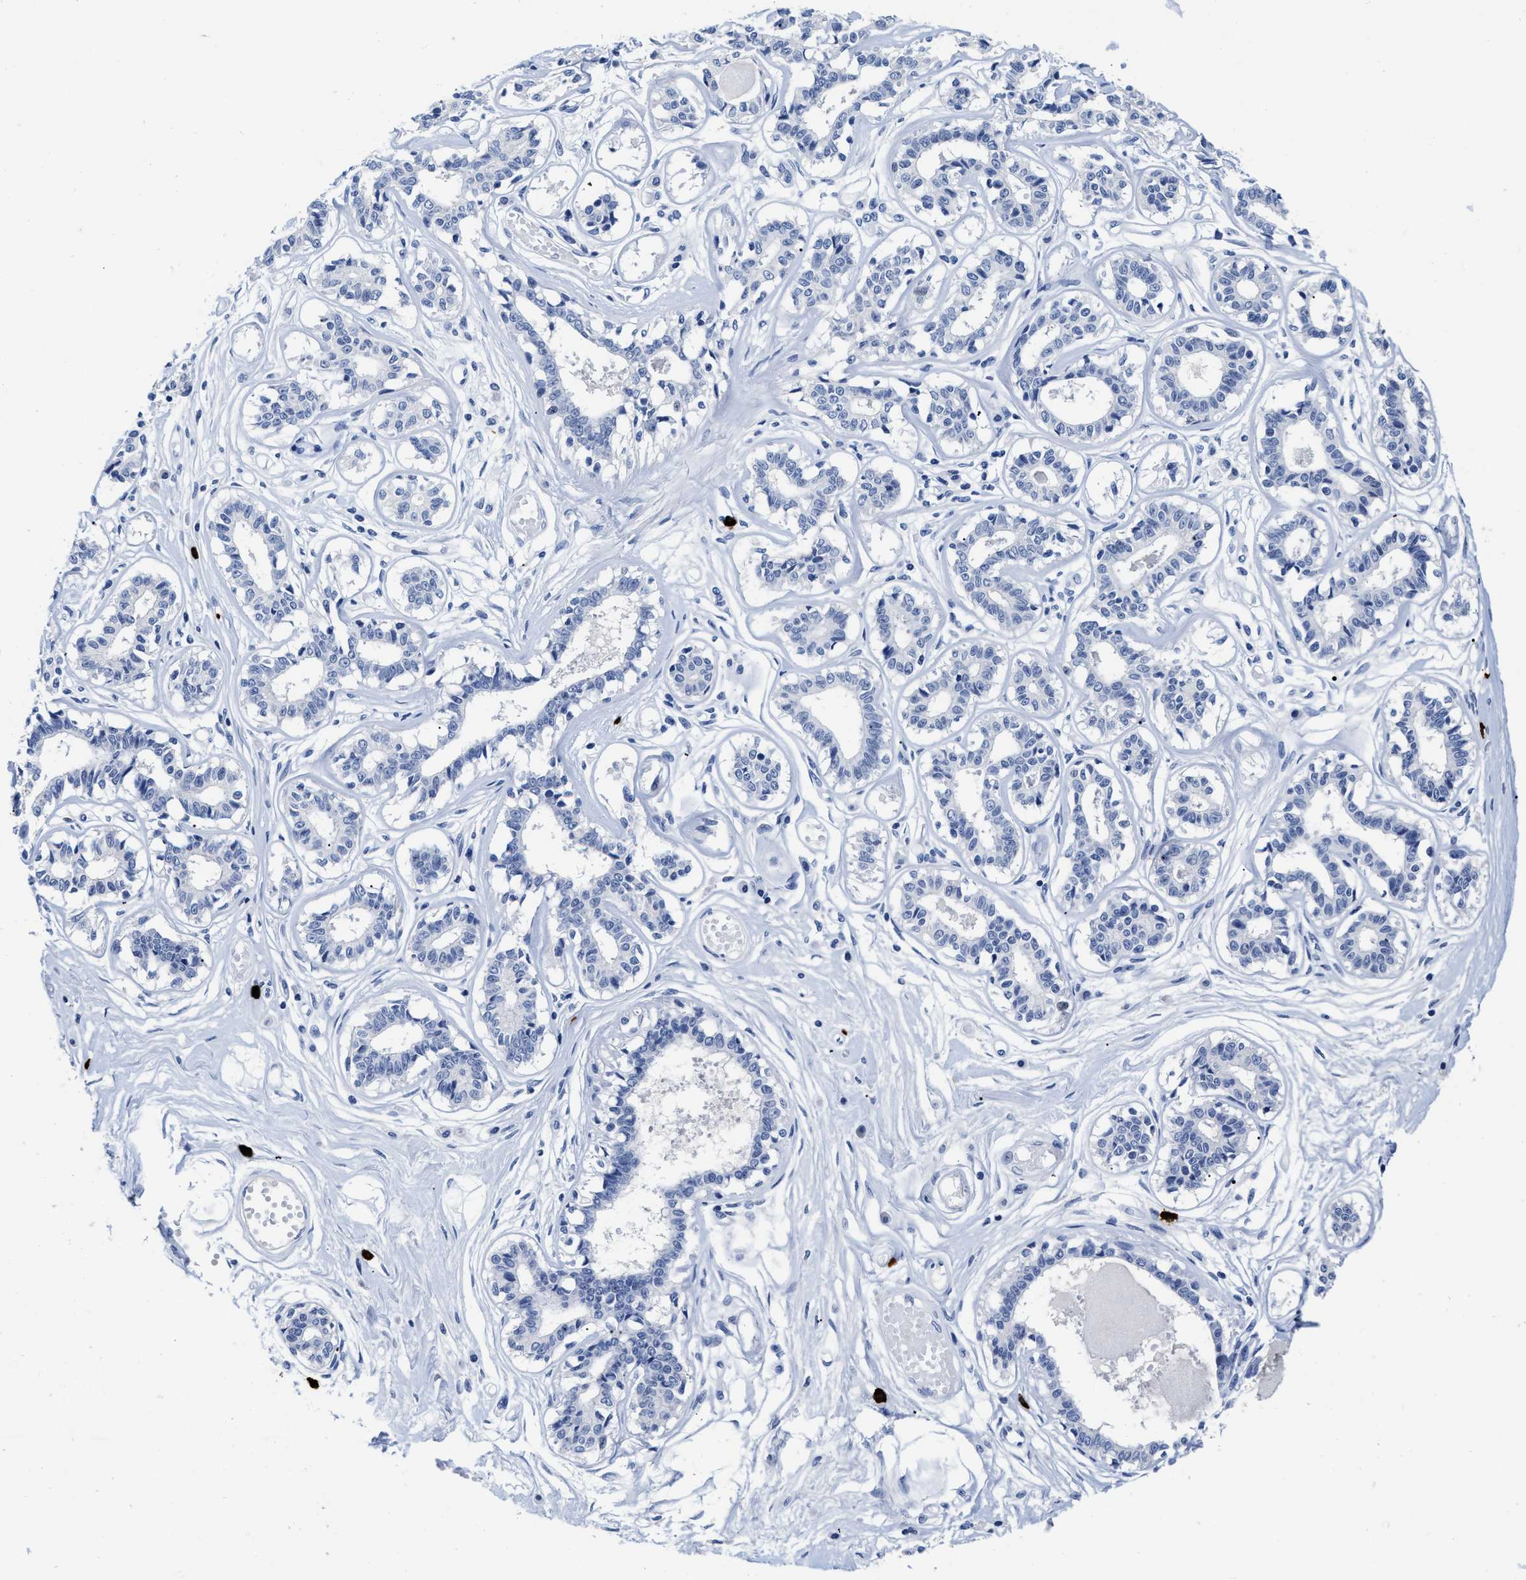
{"staining": {"intensity": "negative", "quantity": "none", "location": "none"}, "tissue": "breast", "cell_type": "Adipocytes", "image_type": "normal", "snomed": [{"axis": "morphology", "description": "Normal tissue, NOS"}, {"axis": "topography", "description": "Breast"}], "caption": "IHC of benign breast reveals no positivity in adipocytes.", "gene": "CER1", "patient": {"sex": "female", "age": 45}}